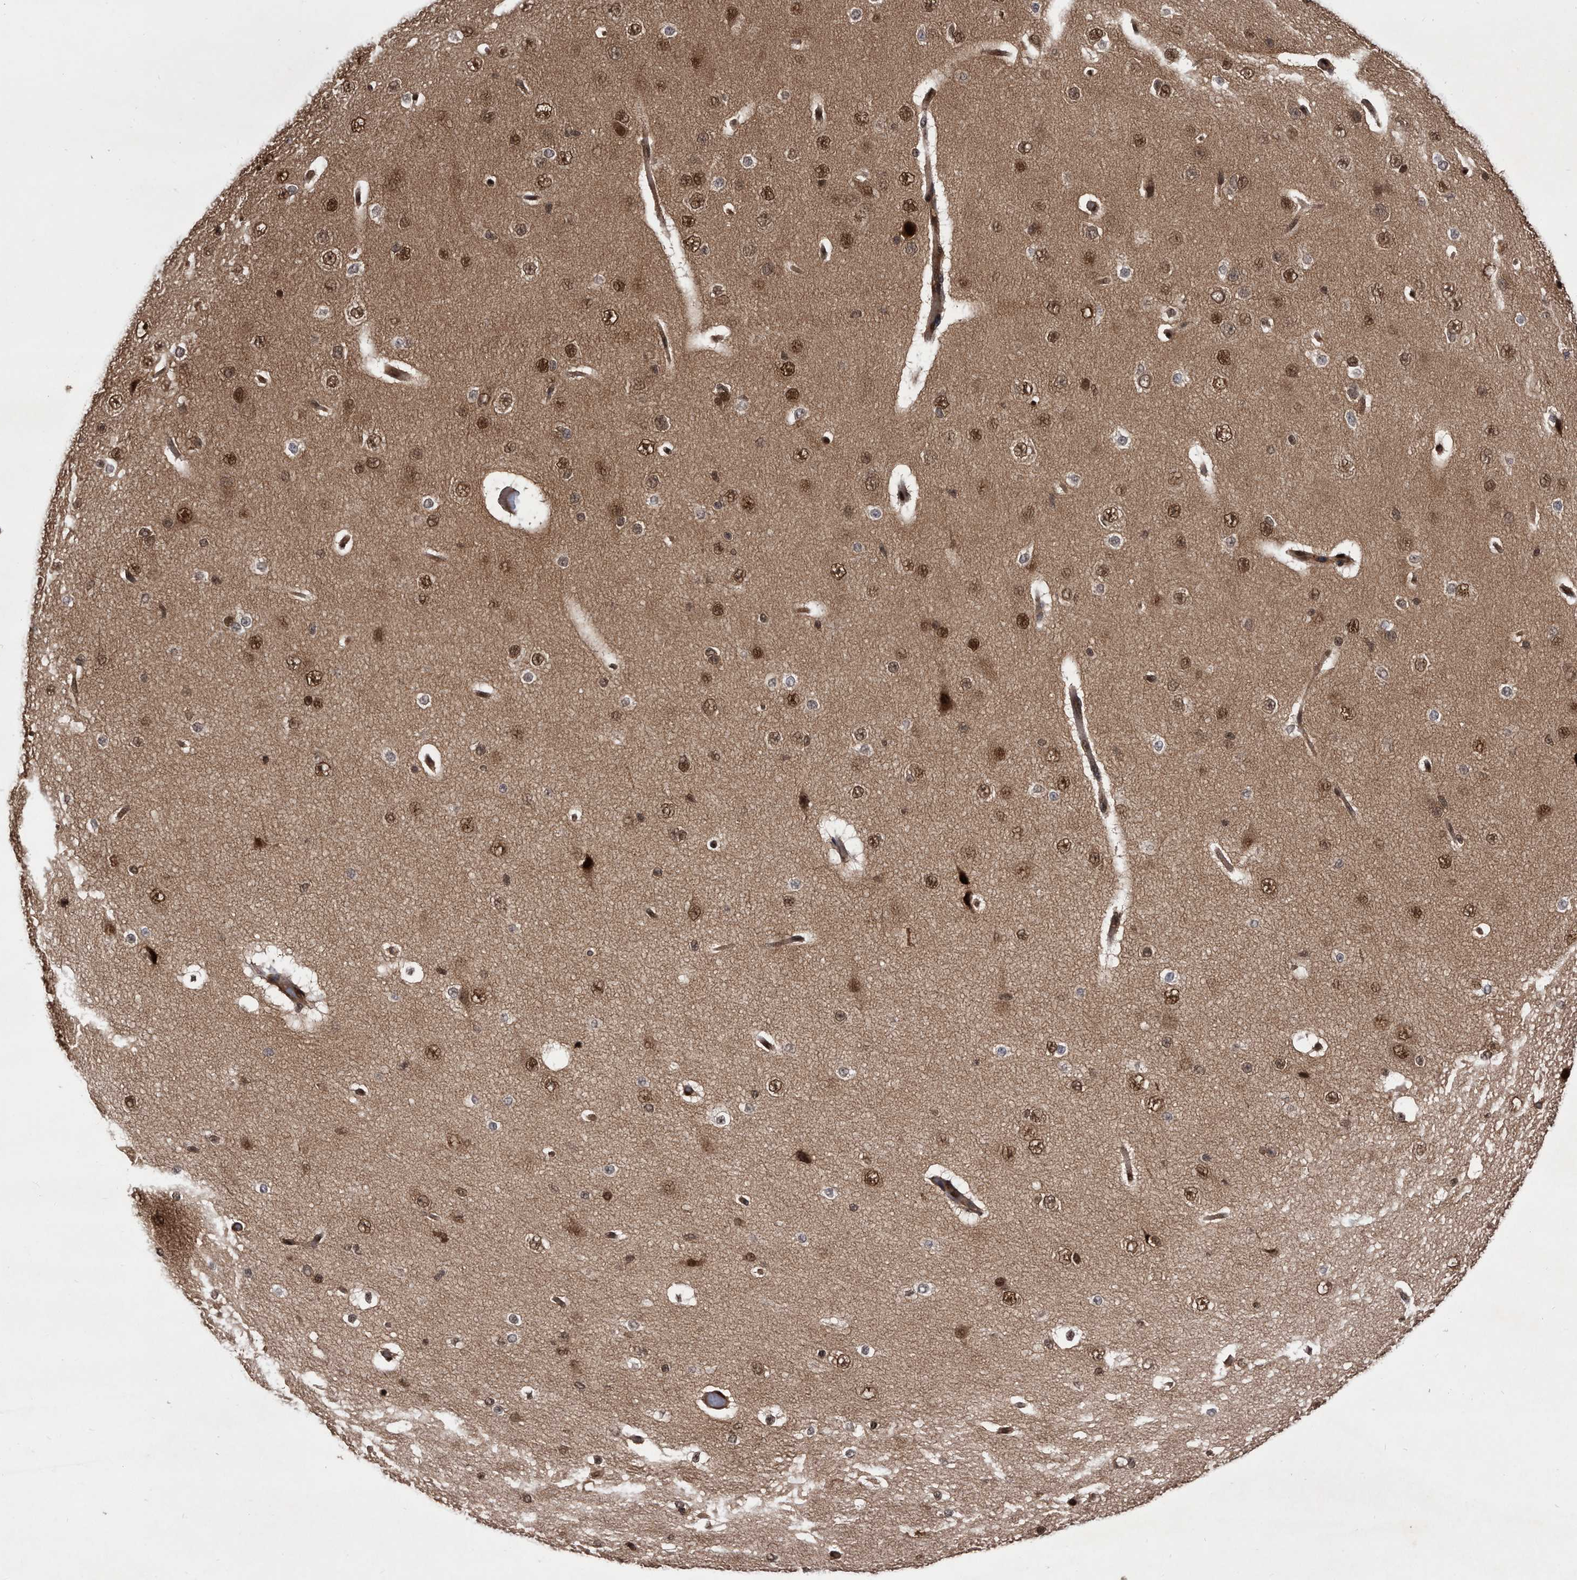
{"staining": {"intensity": "moderate", "quantity": ">75%", "location": "cytoplasmic/membranous,nuclear"}, "tissue": "cerebral cortex", "cell_type": "Endothelial cells", "image_type": "normal", "snomed": [{"axis": "morphology", "description": "Normal tissue, NOS"}, {"axis": "morphology", "description": "Developmental malformation"}, {"axis": "topography", "description": "Cerebral cortex"}], "caption": "This is a histology image of immunohistochemistry (IHC) staining of benign cerebral cortex, which shows moderate staining in the cytoplasmic/membranous,nuclear of endothelial cells.", "gene": "RAD23B", "patient": {"sex": "female", "age": 30}}